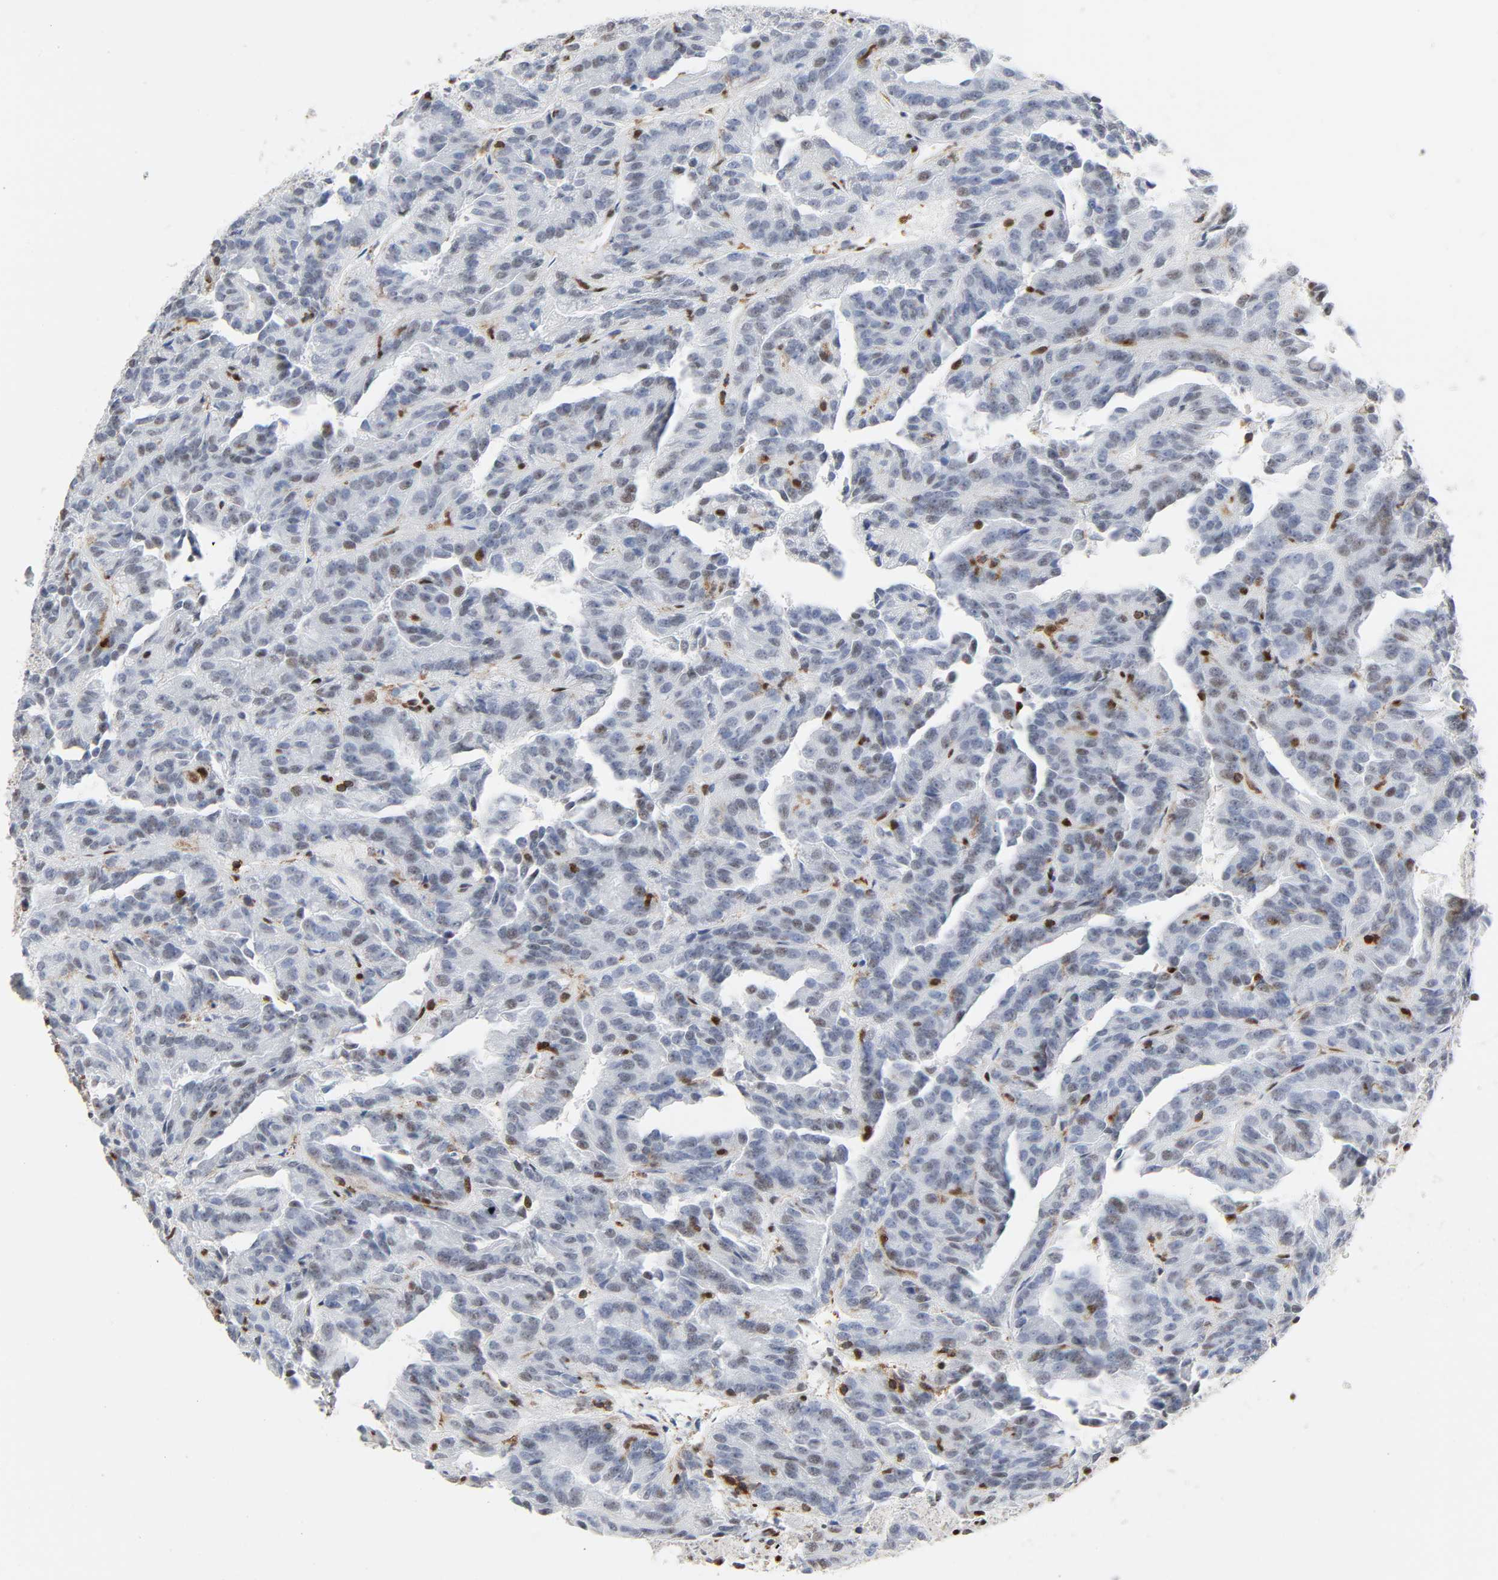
{"staining": {"intensity": "weak", "quantity": "25%-75%", "location": "nuclear"}, "tissue": "renal cancer", "cell_type": "Tumor cells", "image_type": "cancer", "snomed": [{"axis": "morphology", "description": "Adenocarcinoma, NOS"}, {"axis": "topography", "description": "Kidney"}], "caption": "A high-resolution micrograph shows IHC staining of renal cancer (adenocarcinoma), which shows weak nuclear expression in about 25%-75% of tumor cells.", "gene": "WAS", "patient": {"sex": "male", "age": 46}}